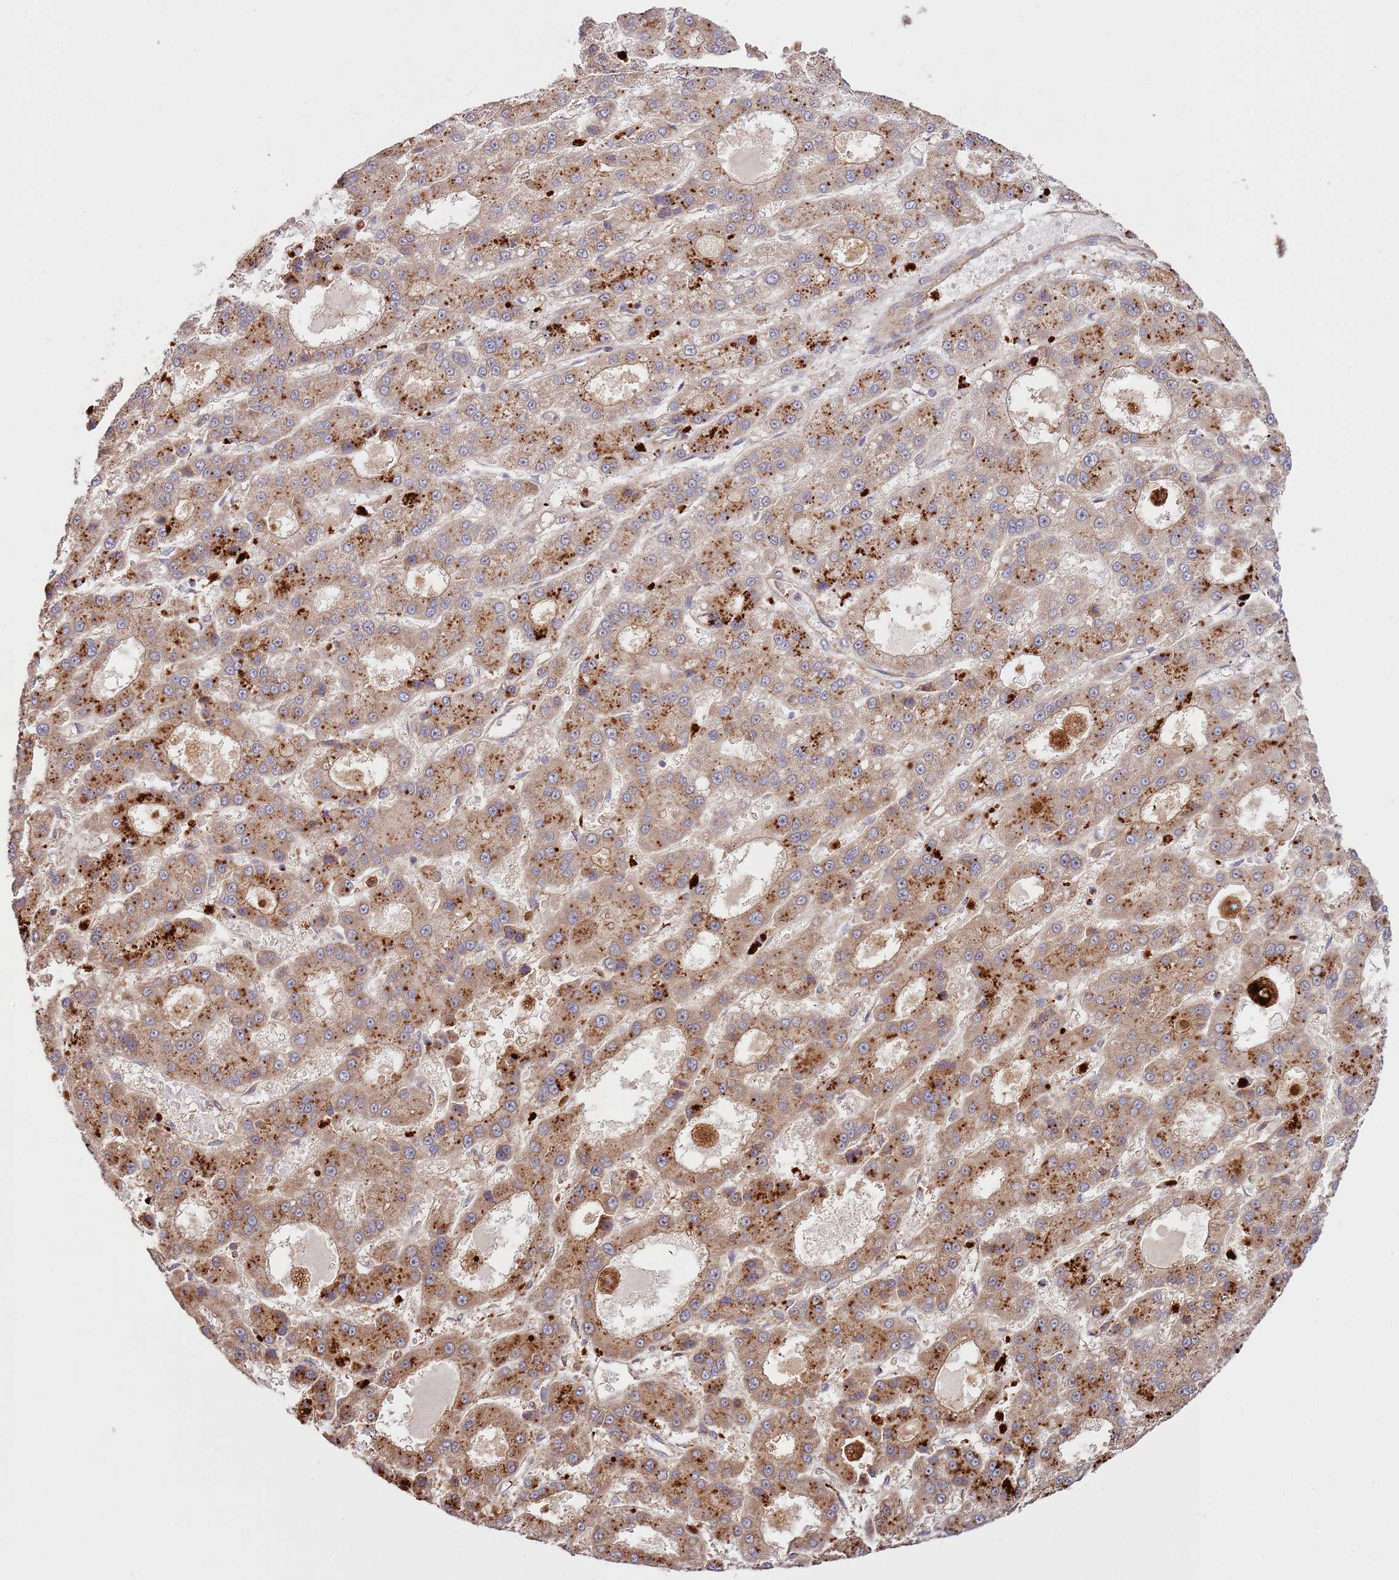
{"staining": {"intensity": "strong", "quantity": "25%-75%", "location": "cytoplasmic/membranous"}, "tissue": "liver cancer", "cell_type": "Tumor cells", "image_type": "cancer", "snomed": [{"axis": "morphology", "description": "Carcinoma, Hepatocellular, NOS"}, {"axis": "topography", "description": "Liver"}], "caption": "Liver cancer (hepatocellular carcinoma) was stained to show a protein in brown. There is high levels of strong cytoplasmic/membranous positivity in about 25%-75% of tumor cells.", "gene": "NDUFAF4", "patient": {"sex": "male", "age": 70}}